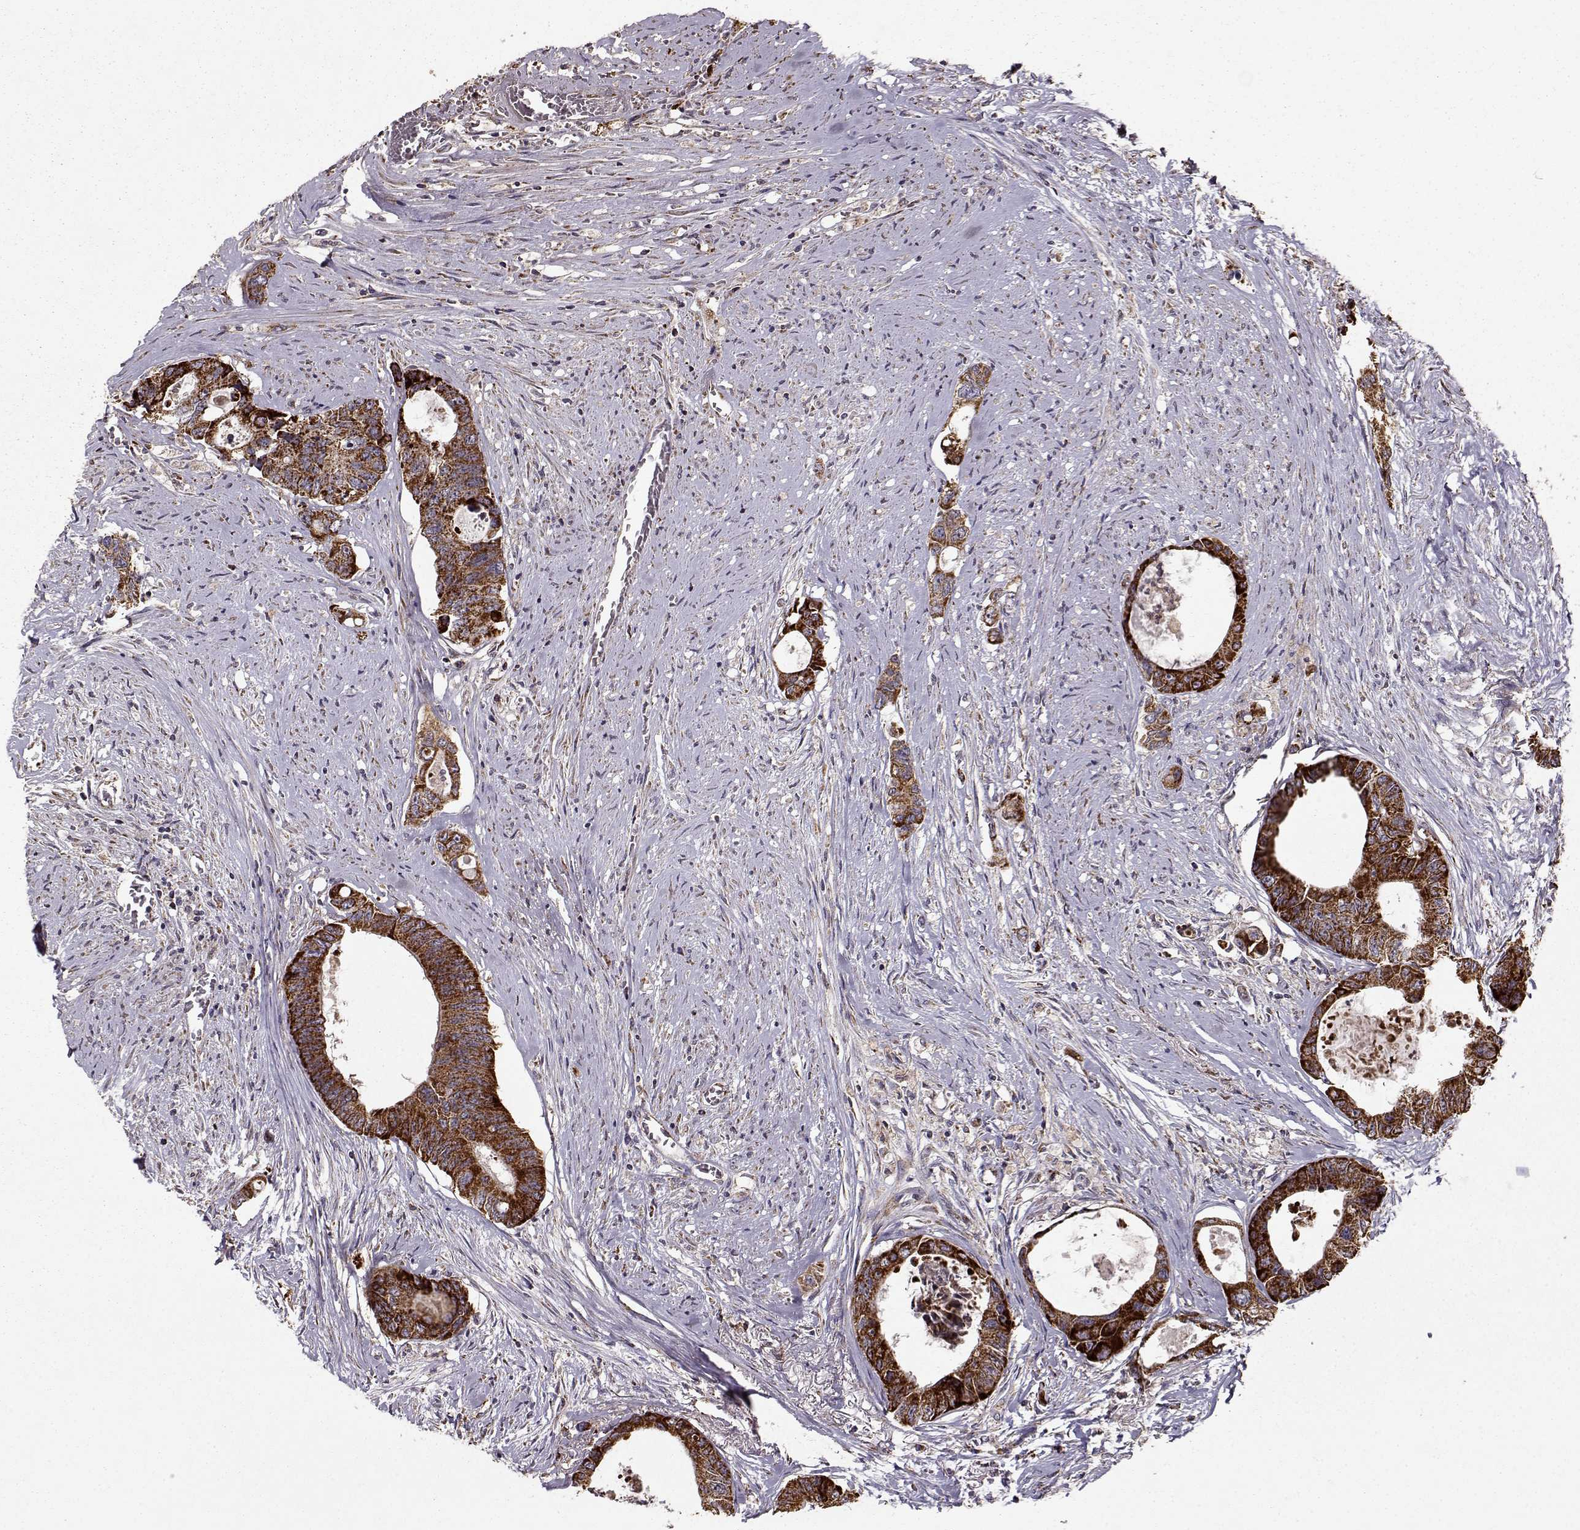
{"staining": {"intensity": "strong", "quantity": ">75%", "location": "cytoplasmic/membranous"}, "tissue": "colorectal cancer", "cell_type": "Tumor cells", "image_type": "cancer", "snomed": [{"axis": "morphology", "description": "Adenocarcinoma, NOS"}, {"axis": "topography", "description": "Rectum"}], "caption": "Human adenocarcinoma (colorectal) stained for a protein (brown) demonstrates strong cytoplasmic/membranous positive positivity in approximately >75% of tumor cells.", "gene": "CMTM3", "patient": {"sex": "male", "age": 59}}